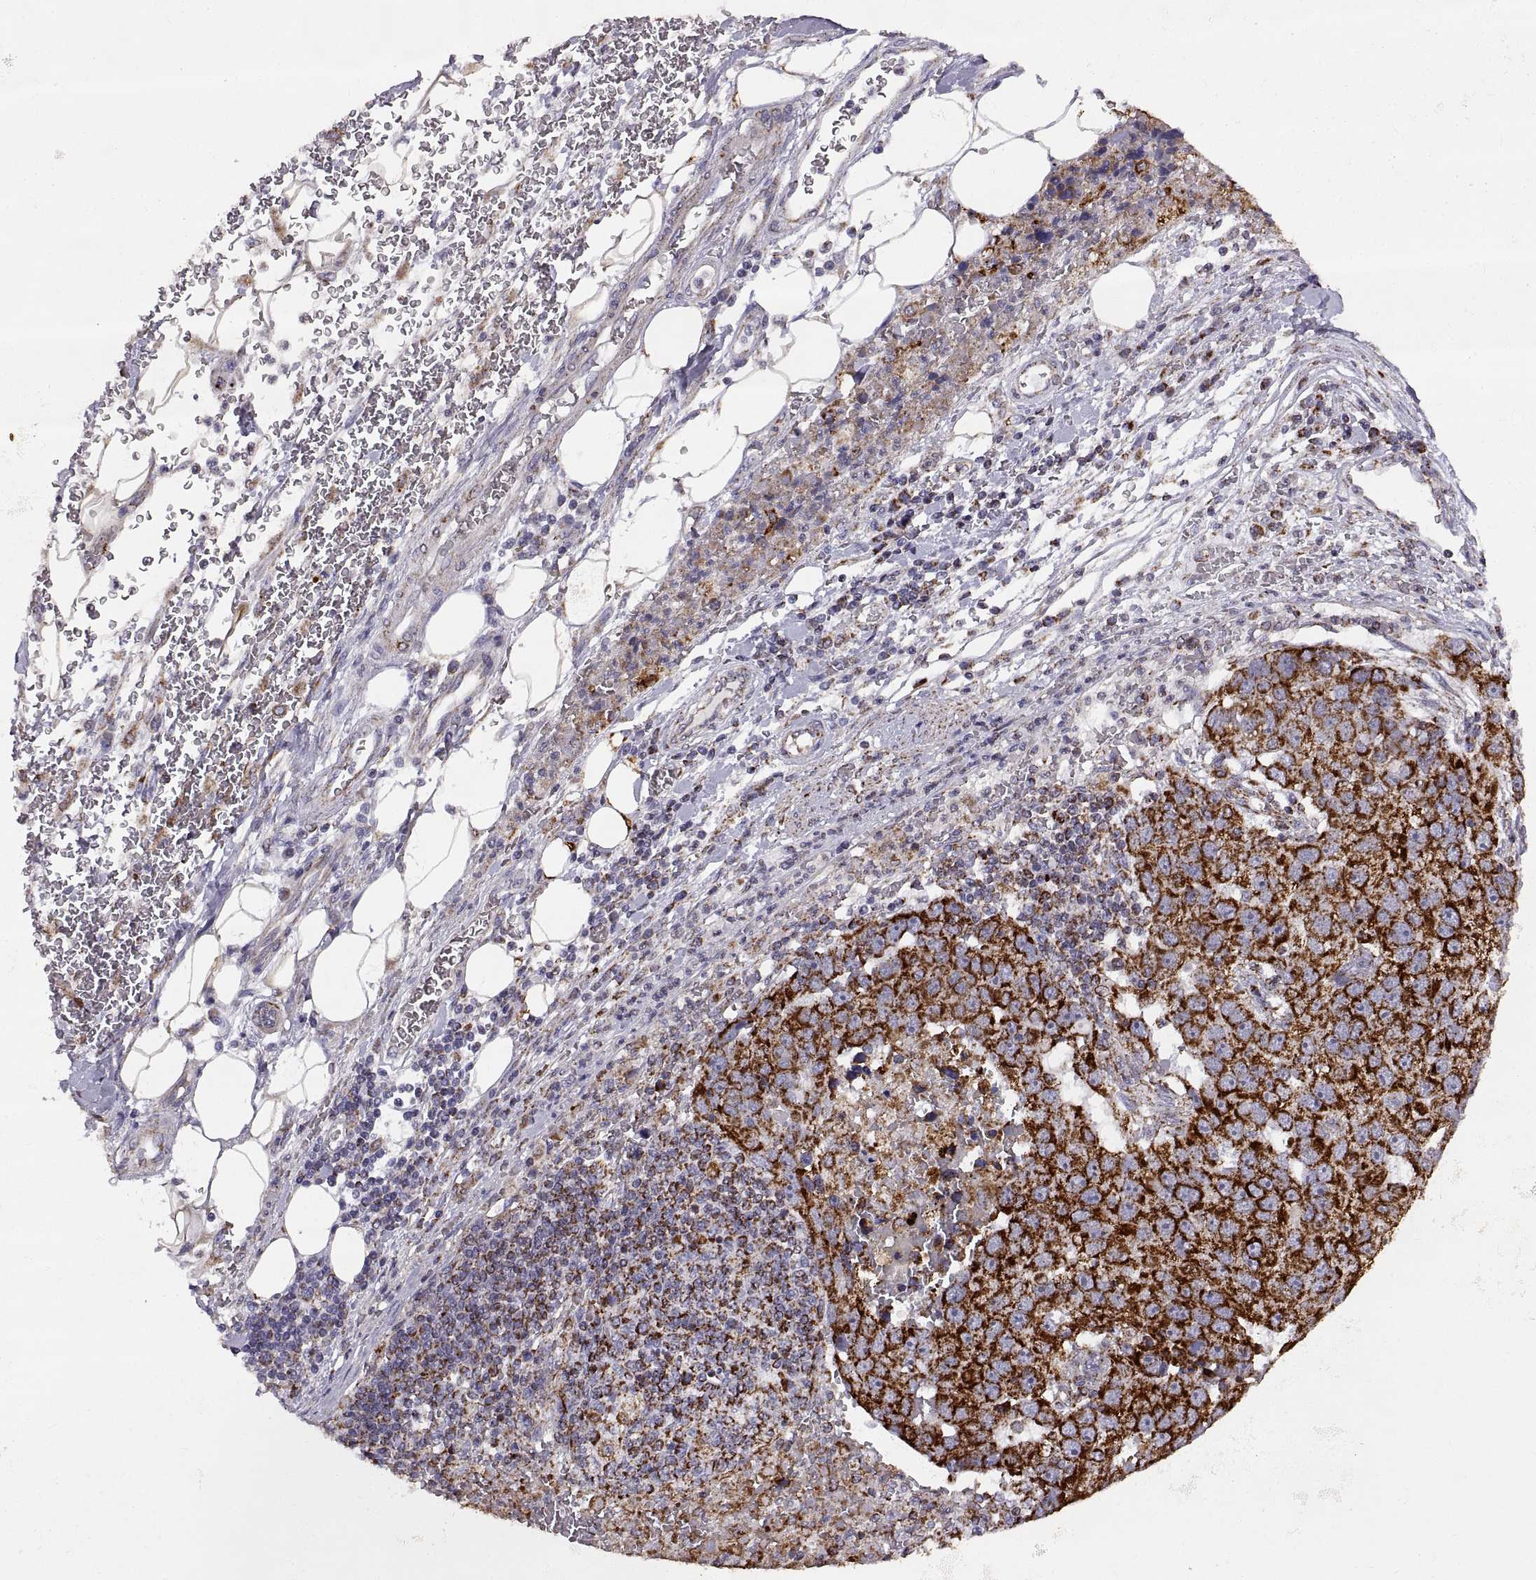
{"staining": {"intensity": "strong", "quantity": ">75%", "location": "cytoplasmic/membranous"}, "tissue": "pancreatic cancer", "cell_type": "Tumor cells", "image_type": "cancer", "snomed": [{"axis": "morphology", "description": "Adenocarcinoma, NOS"}, {"axis": "topography", "description": "Pancreas"}], "caption": "Protein expression analysis of pancreatic cancer (adenocarcinoma) shows strong cytoplasmic/membranous expression in approximately >75% of tumor cells. Using DAB (3,3'-diaminobenzidine) (brown) and hematoxylin (blue) stains, captured at high magnification using brightfield microscopy.", "gene": "ARSD", "patient": {"sex": "female", "age": 61}}